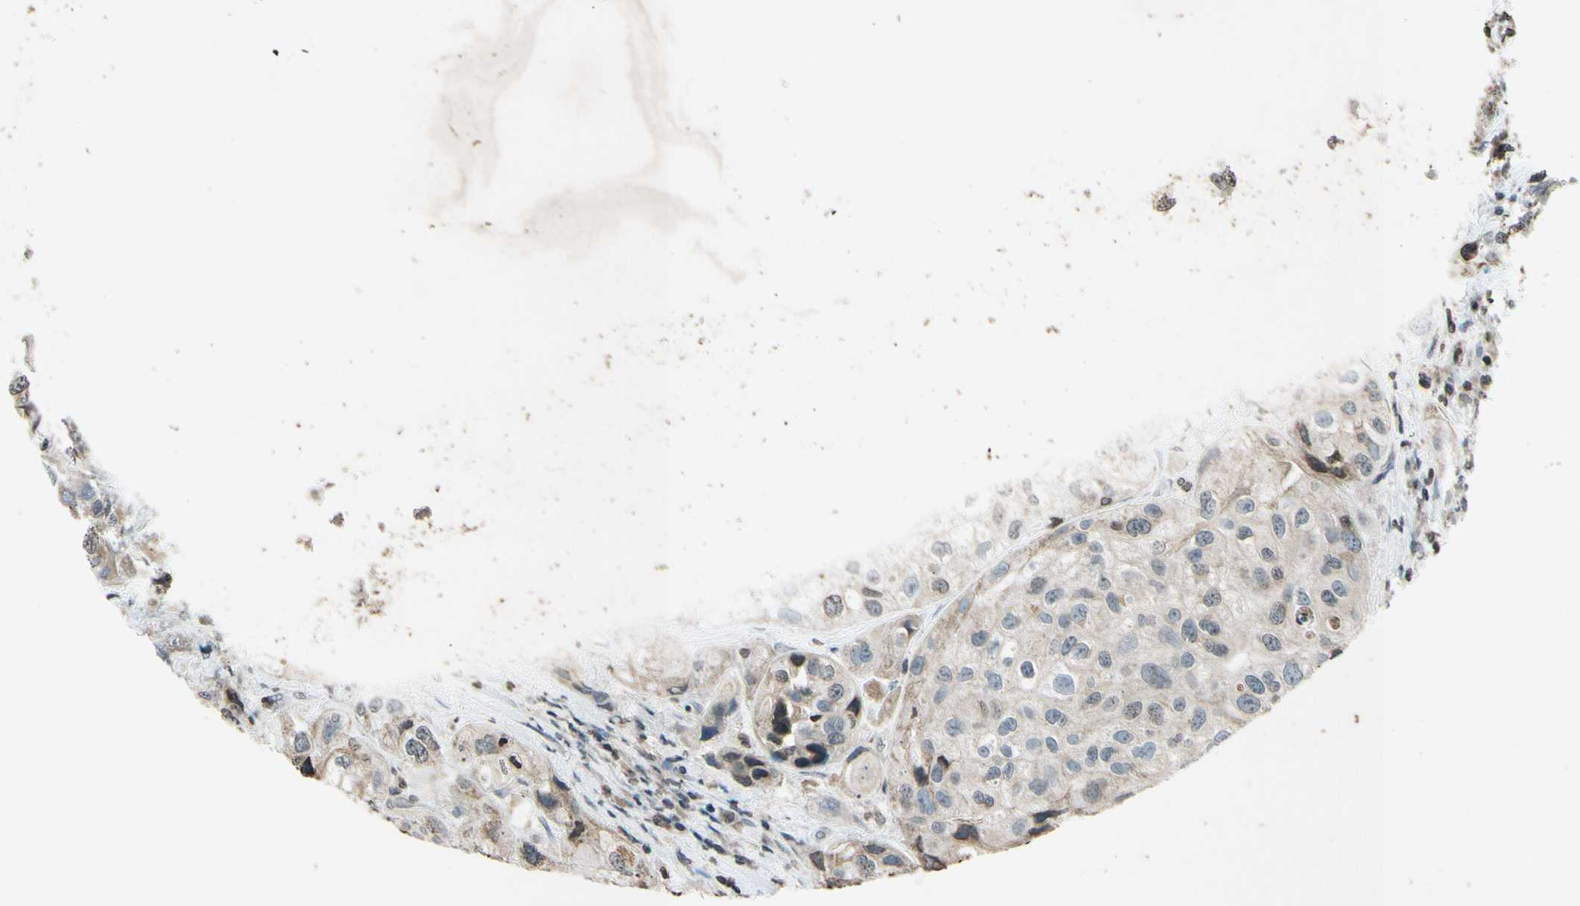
{"staining": {"intensity": "weak", "quantity": ">75%", "location": "cytoplasmic/membranous"}, "tissue": "urothelial cancer", "cell_type": "Tumor cells", "image_type": "cancer", "snomed": [{"axis": "morphology", "description": "Urothelial carcinoma, High grade"}, {"axis": "topography", "description": "Urinary bladder"}], "caption": "Protein staining of urothelial cancer tissue displays weak cytoplasmic/membranous expression in approximately >75% of tumor cells. (IHC, brightfield microscopy, high magnification).", "gene": "CLDN11", "patient": {"sex": "female", "age": 64}}